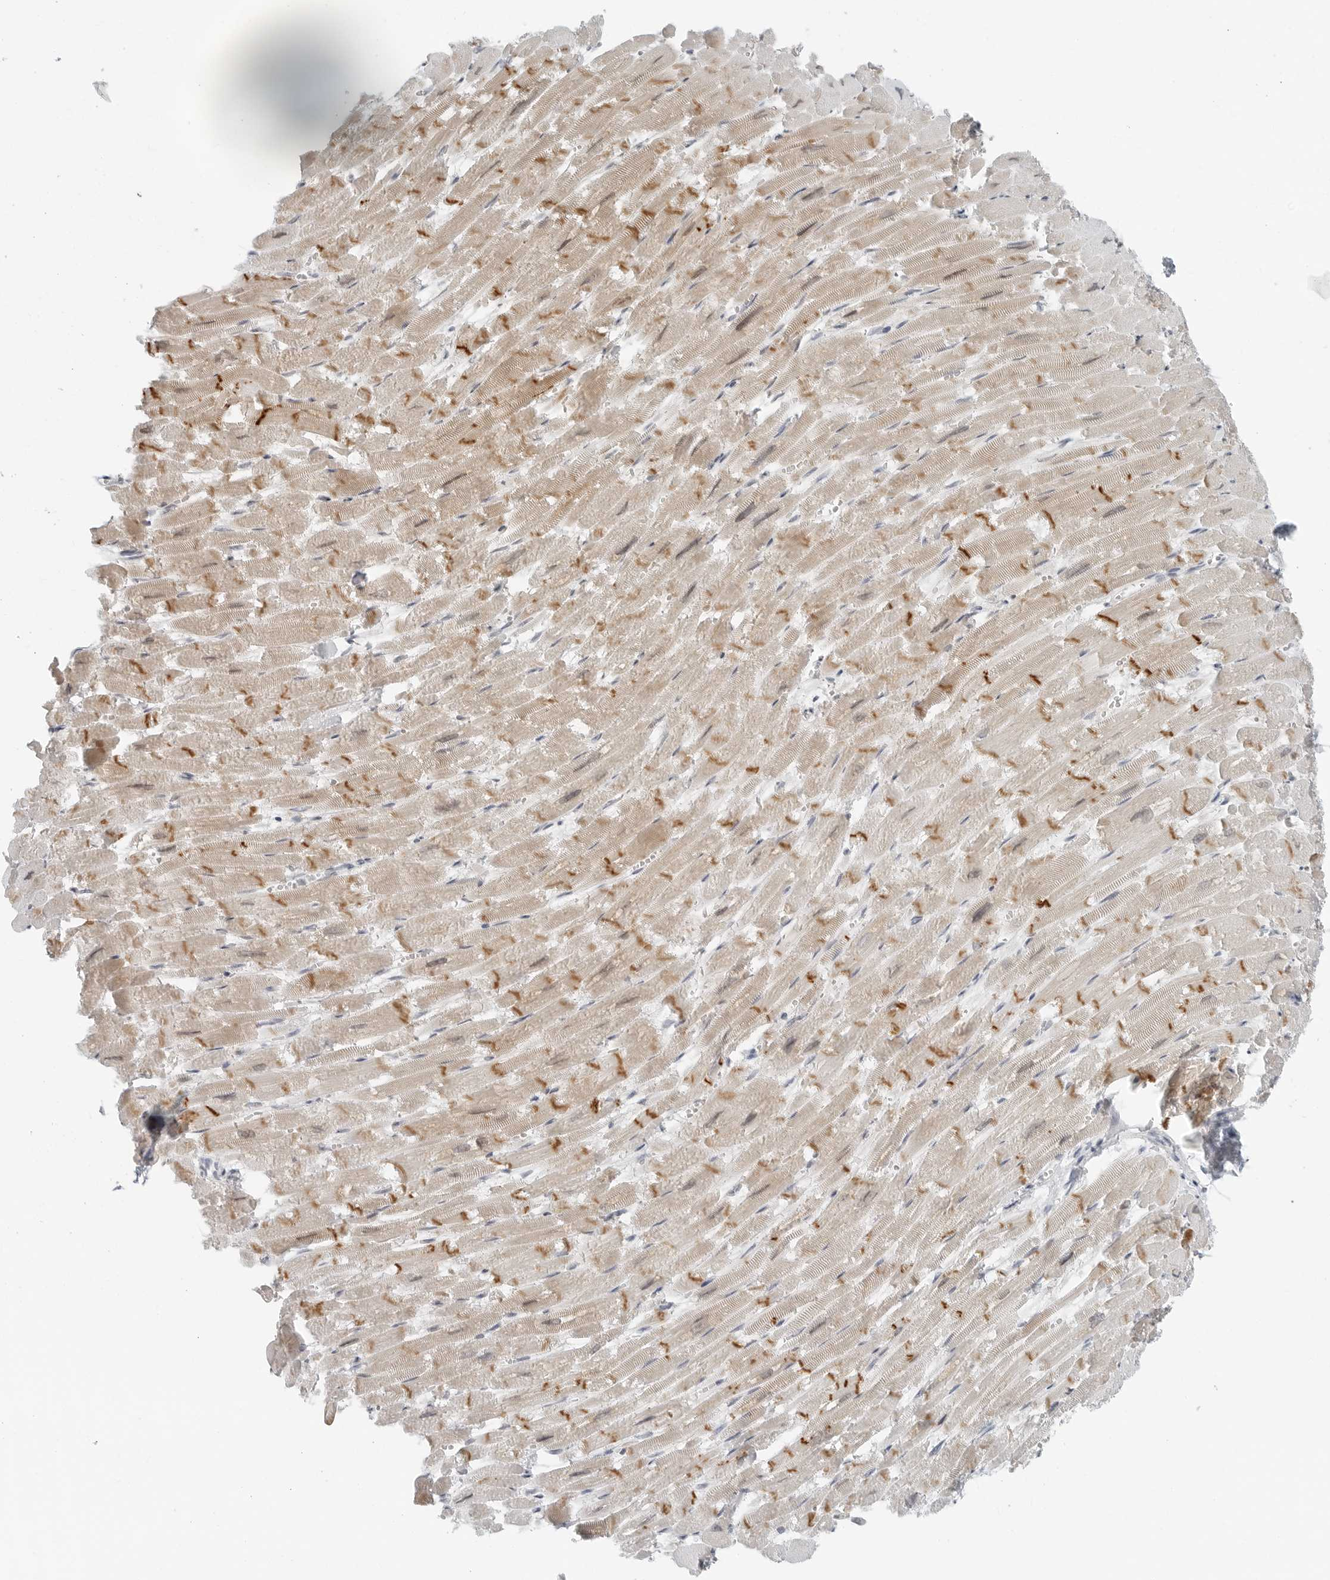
{"staining": {"intensity": "strong", "quantity": "25%-75%", "location": "cytoplasmic/membranous"}, "tissue": "heart muscle", "cell_type": "Cardiomyocytes", "image_type": "normal", "snomed": [{"axis": "morphology", "description": "Normal tissue, NOS"}, {"axis": "topography", "description": "Heart"}], "caption": "The histopathology image shows staining of benign heart muscle, revealing strong cytoplasmic/membranous protein expression (brown color) within cardiomyocytes. The protein is stained brown, and the nuclei are stained in blue (DAB (3,3'-diaminobenzidine) IHC with brightfield microscopy, high magnification).", "gene": "XIRP1", "patient": {"sex": "male", "age": 54}}